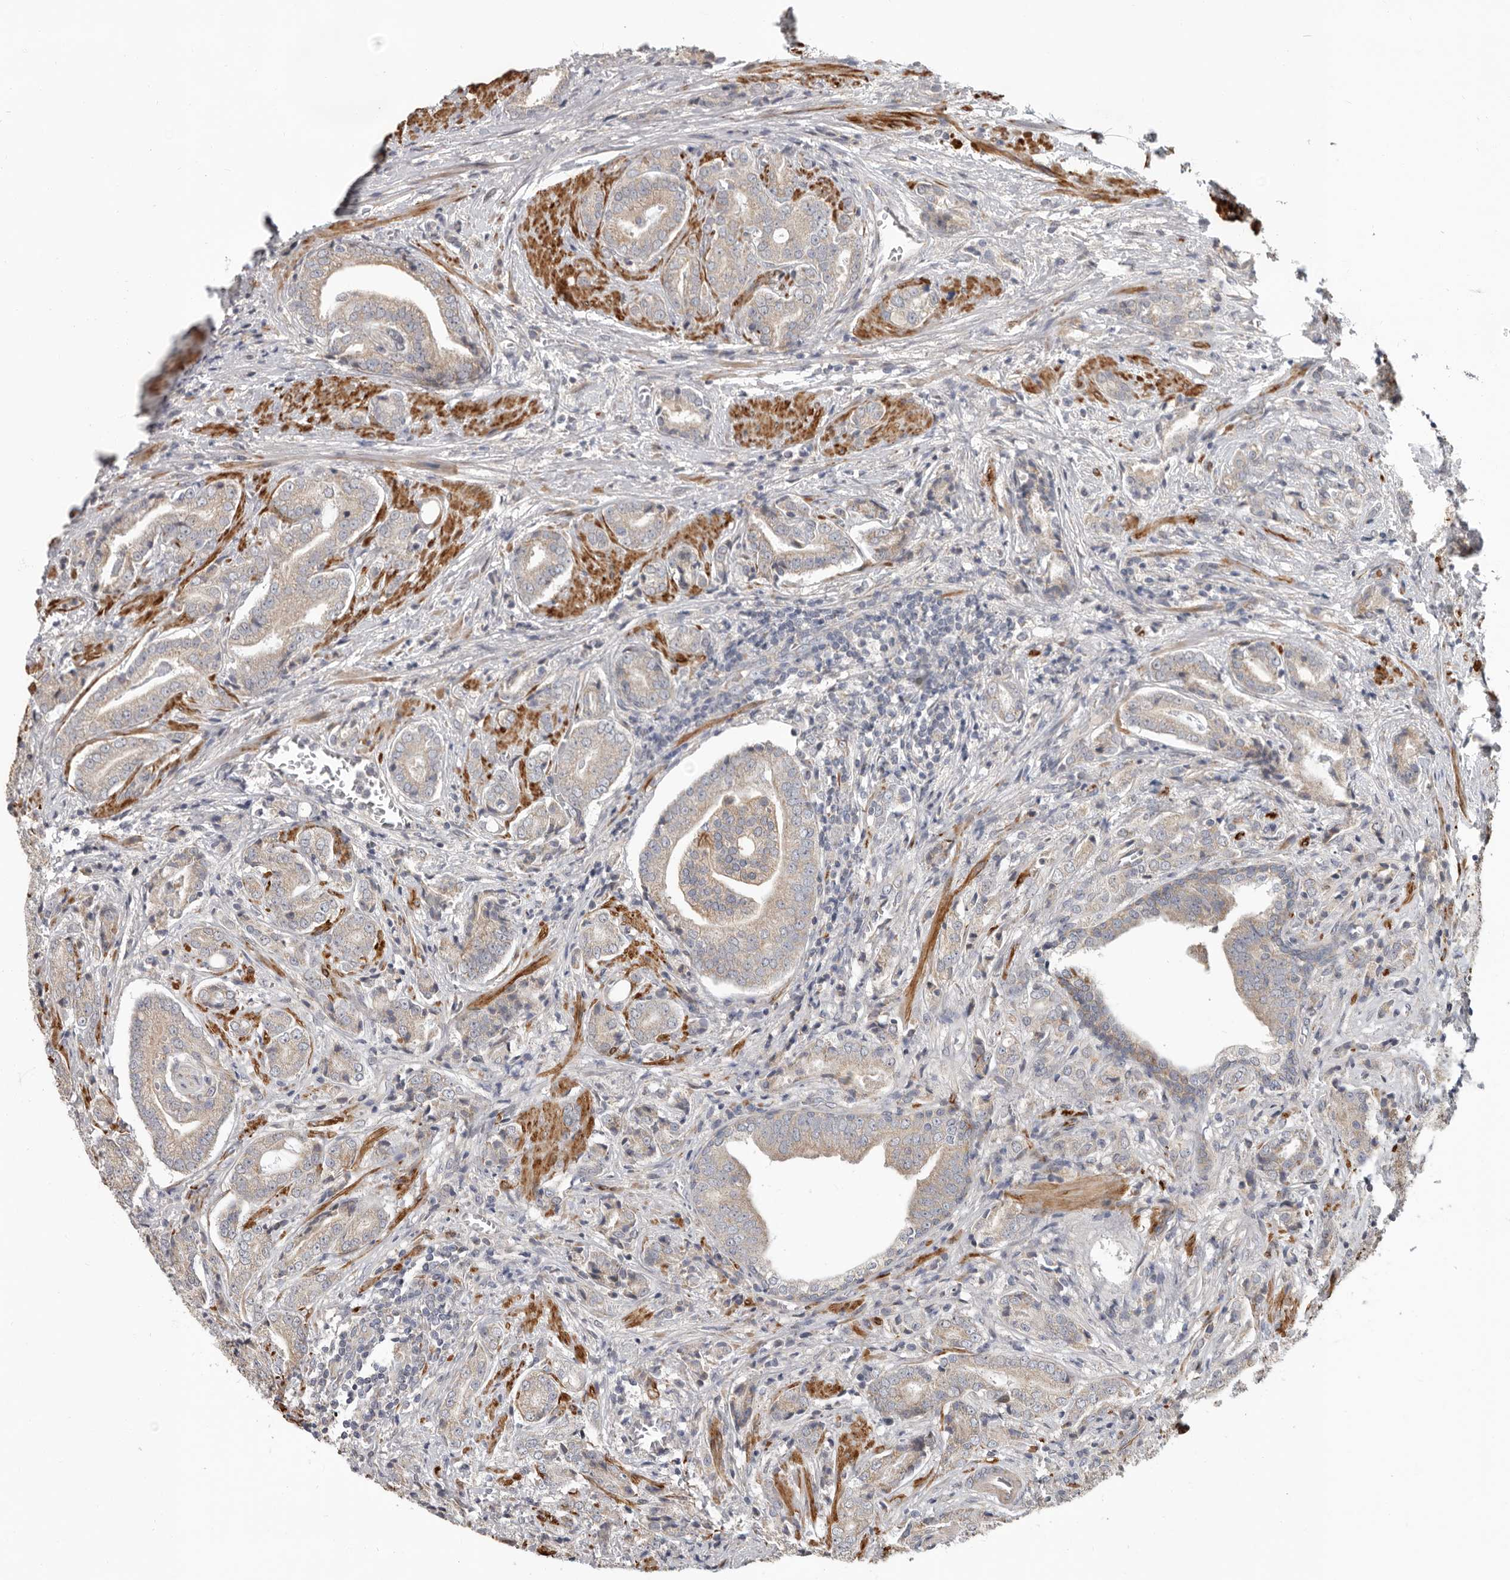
{"staining": {"intensity": "weak", "quantity": ">75%", "location": "cytoplasmic/membranous"}, "tissue": "prostate cancer", "cell_type": "Tumor cells", "image_type": "cancer", "snomed": [{"axis": "morphology", "description": "Adenocarcinoma, High grade"}, {"axis": "topography", "description": "Prostate"}], "caption": "Immunohistochemical staining of human high-grade adenocarcinoma (prostate) exhibits low levels of weak cytoplasmic/membranous staining in about >75% of tumor cells.", "gene": "UNK", "patient": {"sex": "male", "age": 57}}